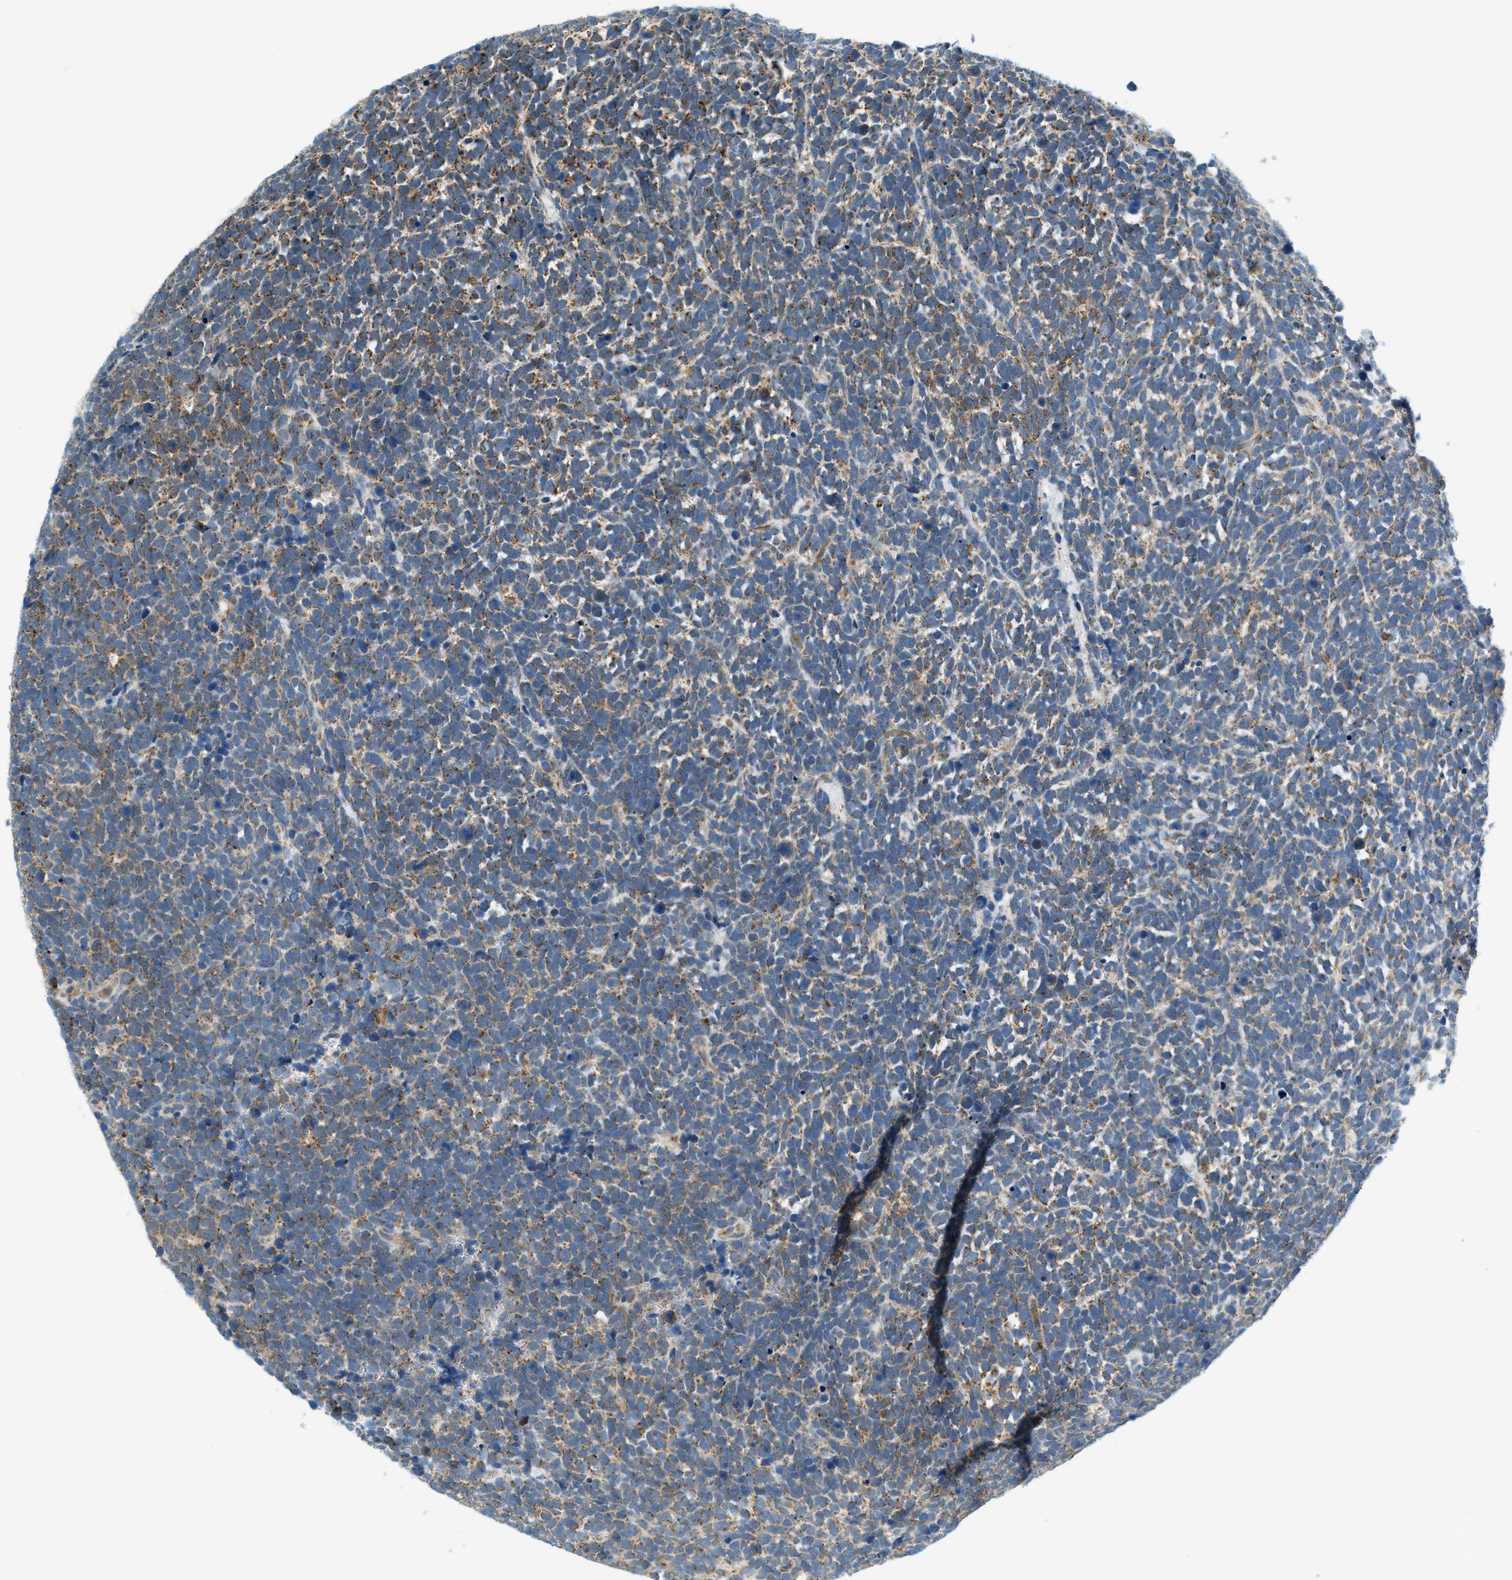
{"staining": {"intensity": "moderate", "quantity": ">75%", "location": "cytoplasmic/membranous"}, "tissue": "urothelial cancer", "cell_type": "Tumor cells", "image_type": "cancer", "snomed": [{"axis": "morphology", "description": "Urothelial carcinoma, High grade"}, {"axis": "topography", "description": "Urinary bladder"}], "caption": "A brown stain labels moderate cytoplasmic/membranous expression of a protein in human urothelial cancer tumor cells. The staining was performed using DAB, with brown indicating positive protein expression. Nuclei are stained blue with hematoxylin.", "gene": "PIGG", "patient": {"sex": "female", "age": 82}}